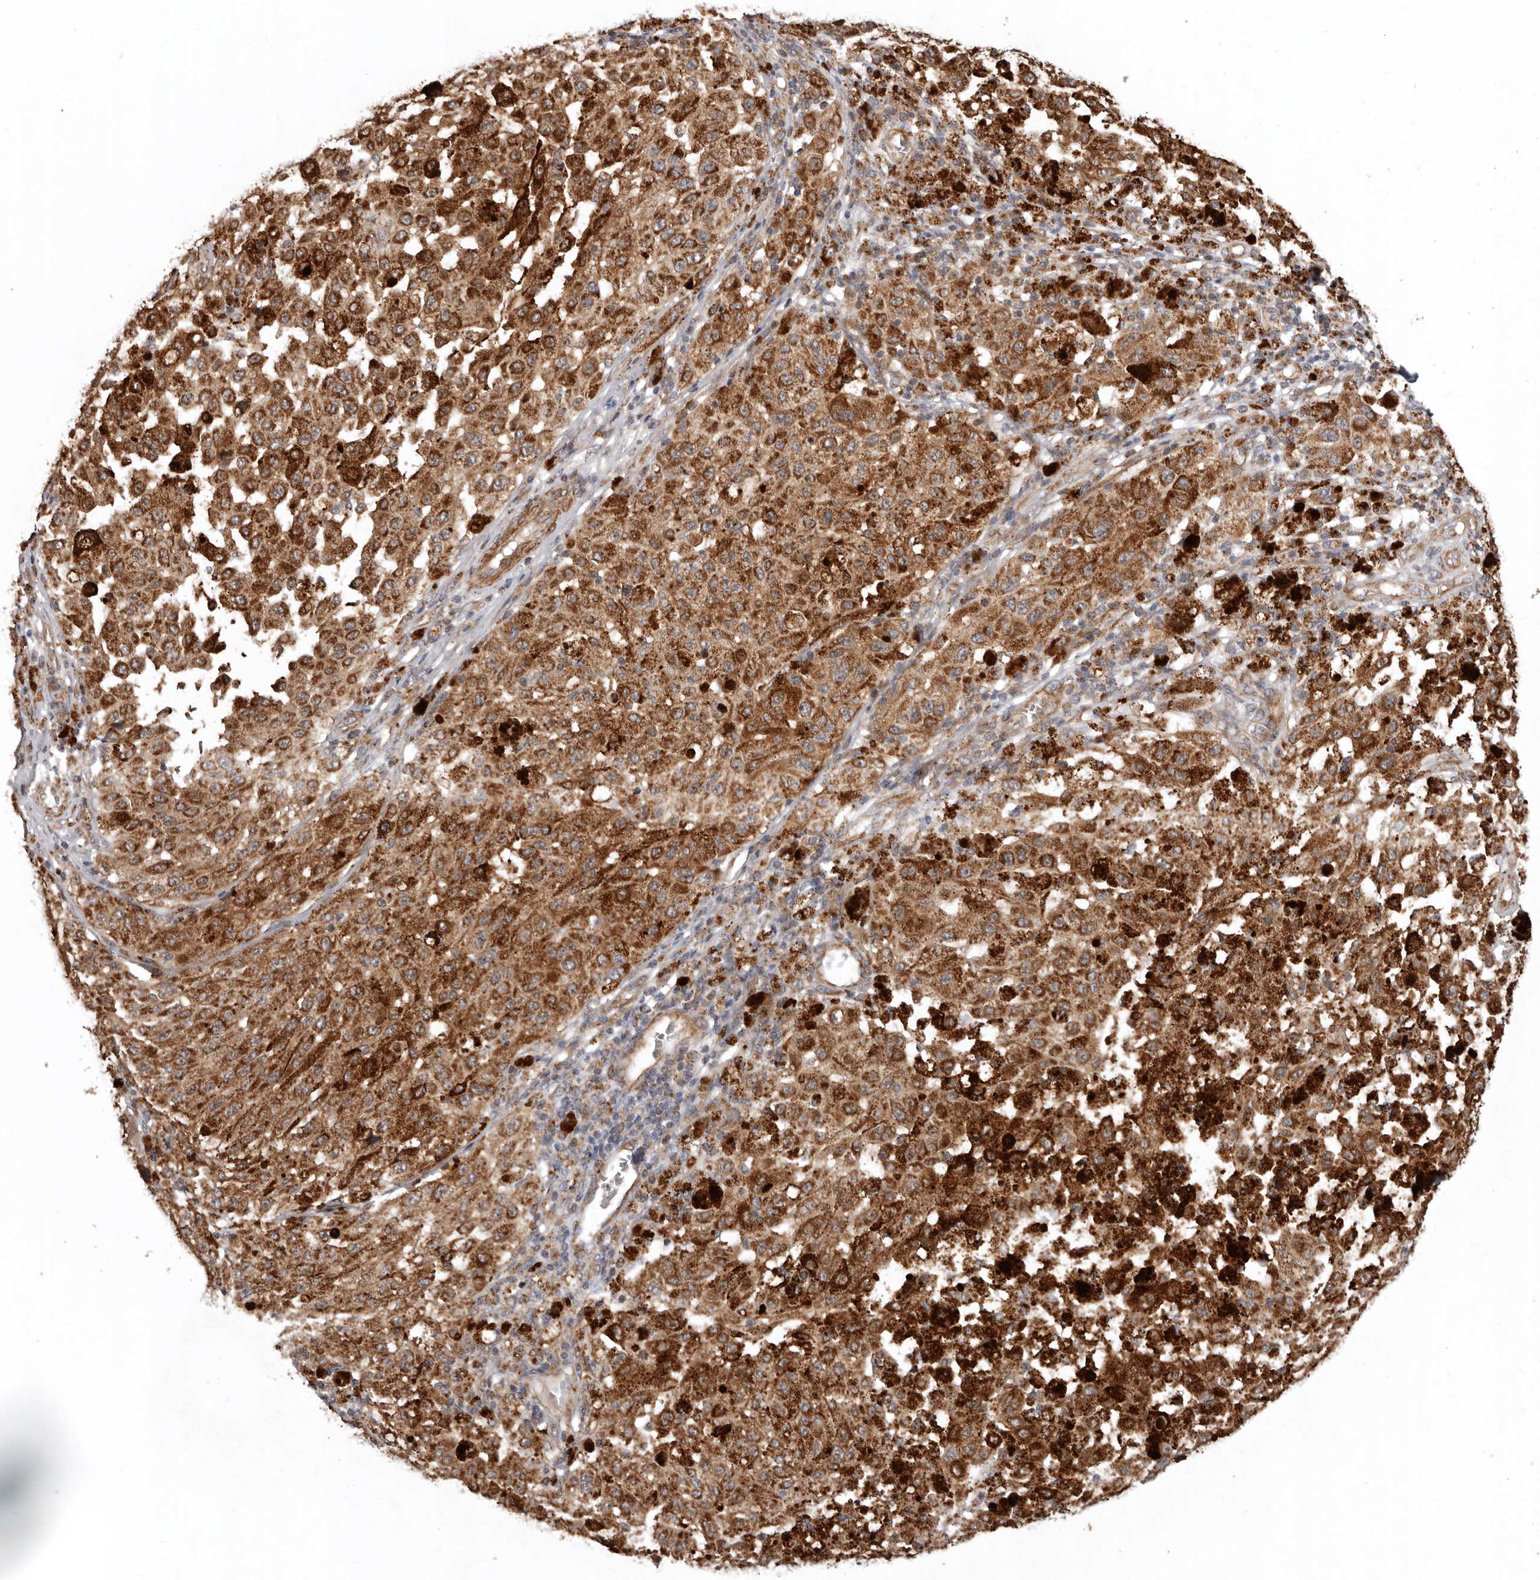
{"staining": {"intensity": "strong", "quantity": ">75%", "location": "cytoplasmic/membranous"}, "tissue": "melanoma", "cell_type": "Tumor cells", "image_type": "cancer", "snomed": [{"axis": "morphology", "description": "Malignant melanoma, NOS"}, {"axis": "topography", "description": "Skin"}], "caption": "The immunohistochemical stain highlights strong cytoplasmic/membranous staining in tumor cells of malignant melanoma tissue. (brown staining indicates protein expression, while blue staining denotes nuclei).", "gene": "PROKR1", "patient": {"sex": "female", "age": 64}}